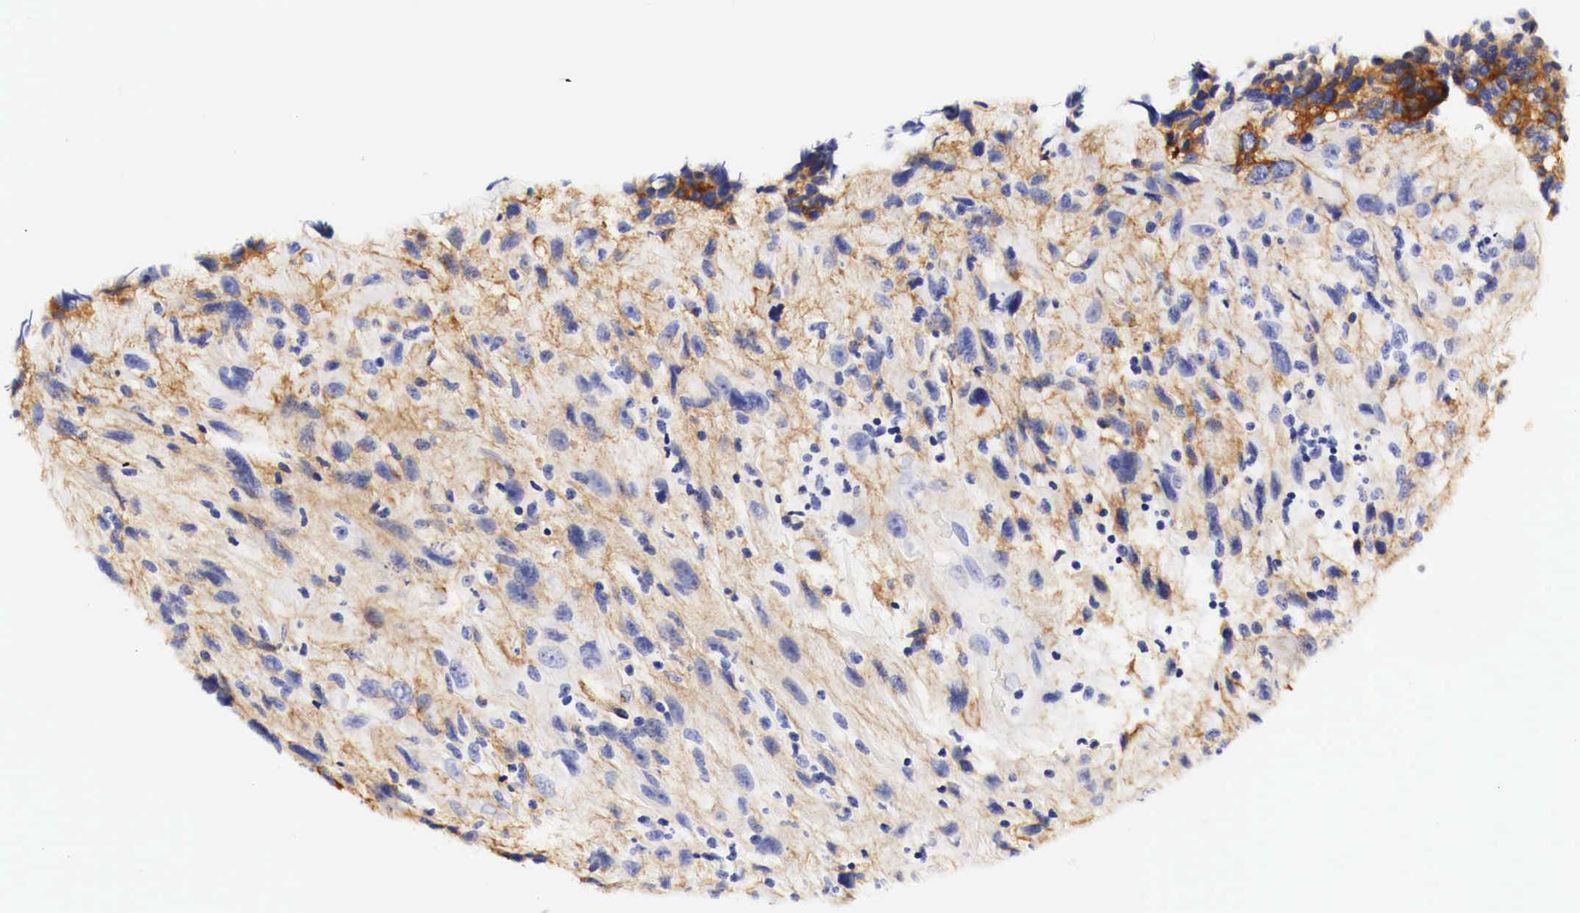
{"staining": {"intensity": "weak", "quantity": "25%-75%", "location": "cytoplasmic/membranous"}, "tissue": "breast cancer", "cell_type": "Tumor cells", "image_type": "cancer", "snomed": [{"axis": "morphology", "description": "Neoplasm, malignant, NOS"}, {"axis": "topography", "description": "Breast"}], "caption": "Immunohistochemistry (IHC) histopathology image of neoplastic tissue: human breast cancer stained using IHC displays low levels of weak protein expression localized specifically in the cytoplasmic/membranous of tumor cells, appearing as a cytoplasmic/membranous brown color.", "gene": "EGFR", "patient": {"sex": "female", "age": 50}}